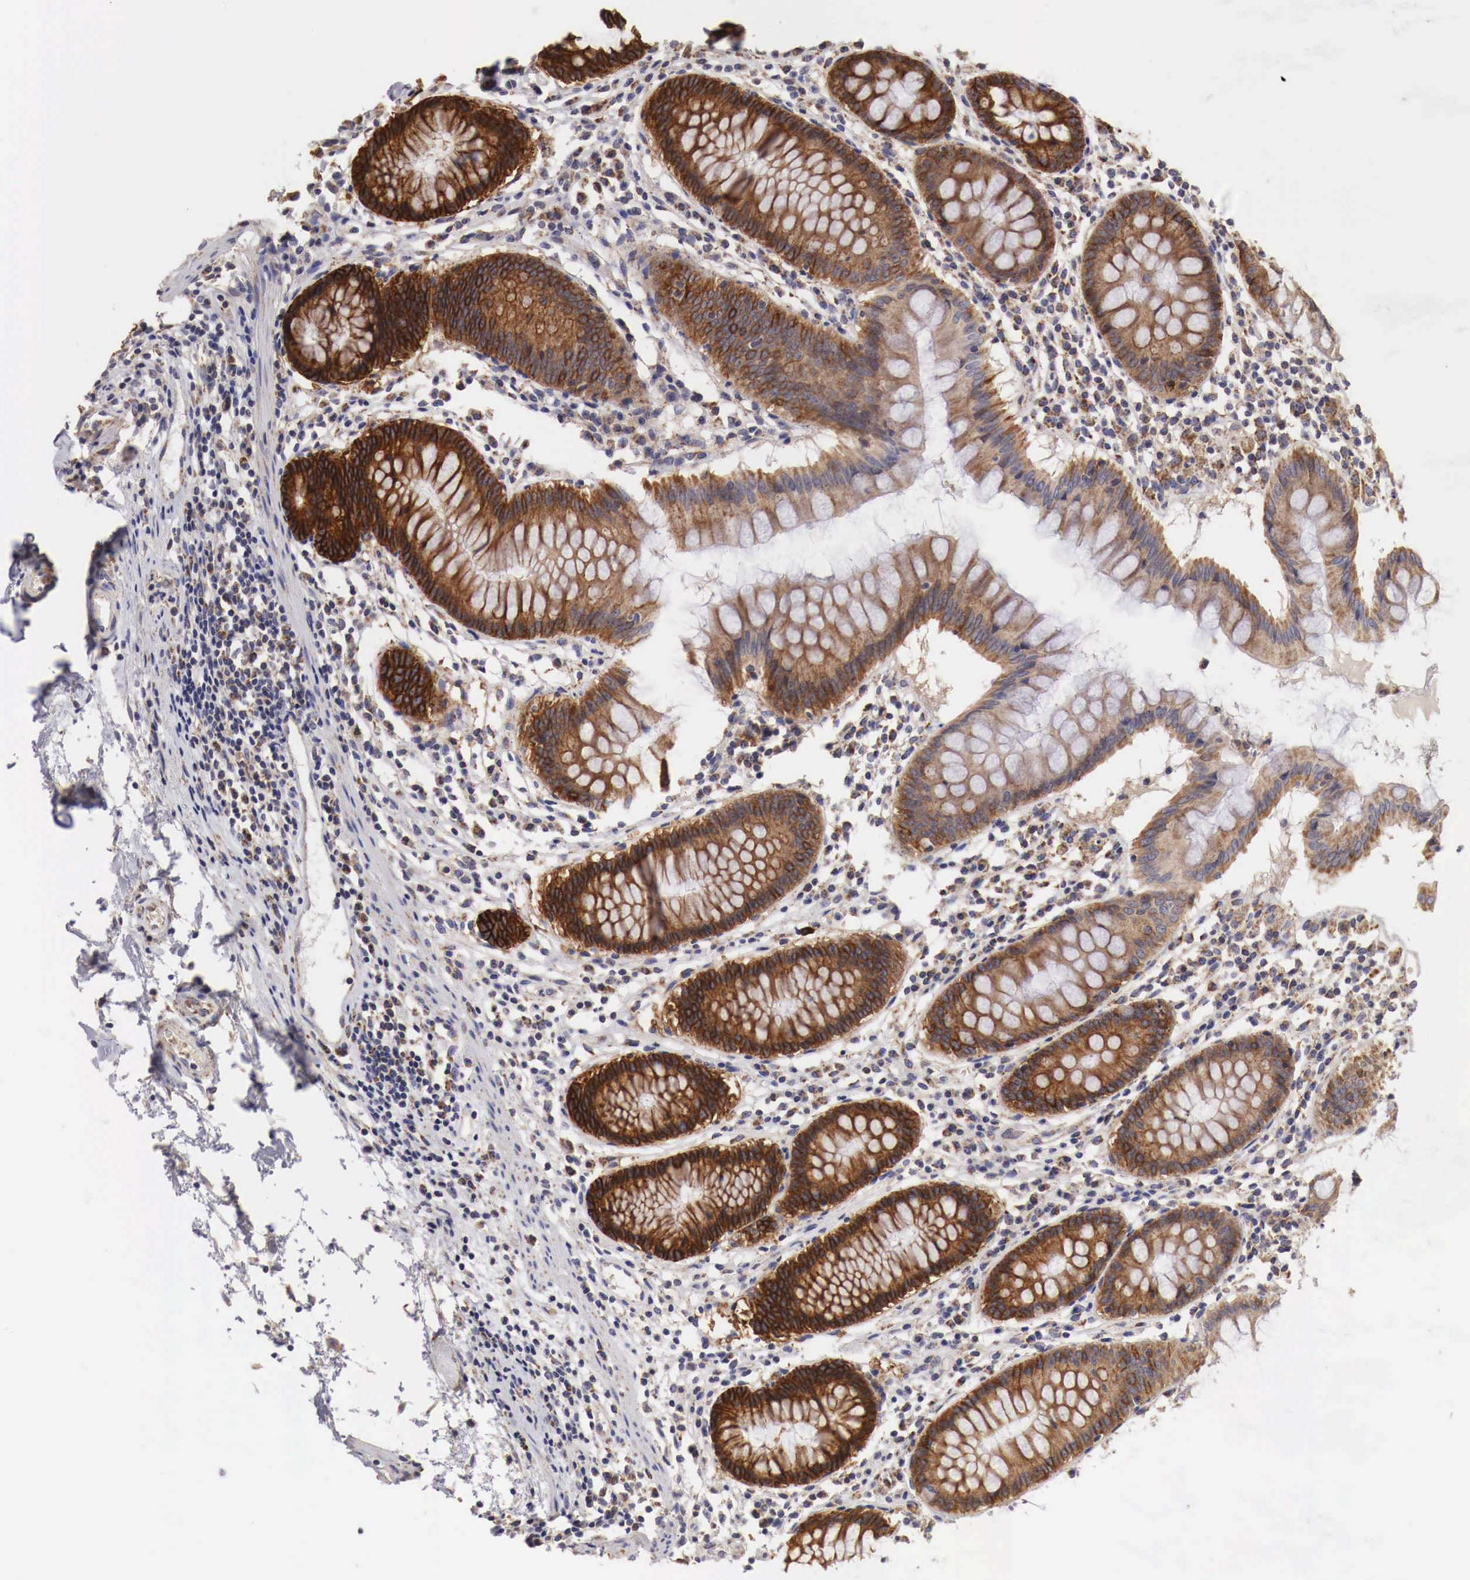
{"staining": {"intensity": "weak", "quantity": "<25%", "location": "cytoplasmic/membranous"}, "tissue": "colon", "cell_type": "Endothelial cells", "image_type": "normal", "snomed": [{"axis": "morphology", "description": "Normal tissue, NOS"}, {"axis": "topography", "description": "Colon"}], "caption": "Benign colon was stained to show a protein in brown. There is no significant expression in endothelial cells. The staining was performed using DAB to visualize the protein expression in brown, while the nuclei were stained in blue with hematoxylin (Magnification: 20x).", "gene": "XPNPEP3", "patient": {"sex": "female", "age": 55}}